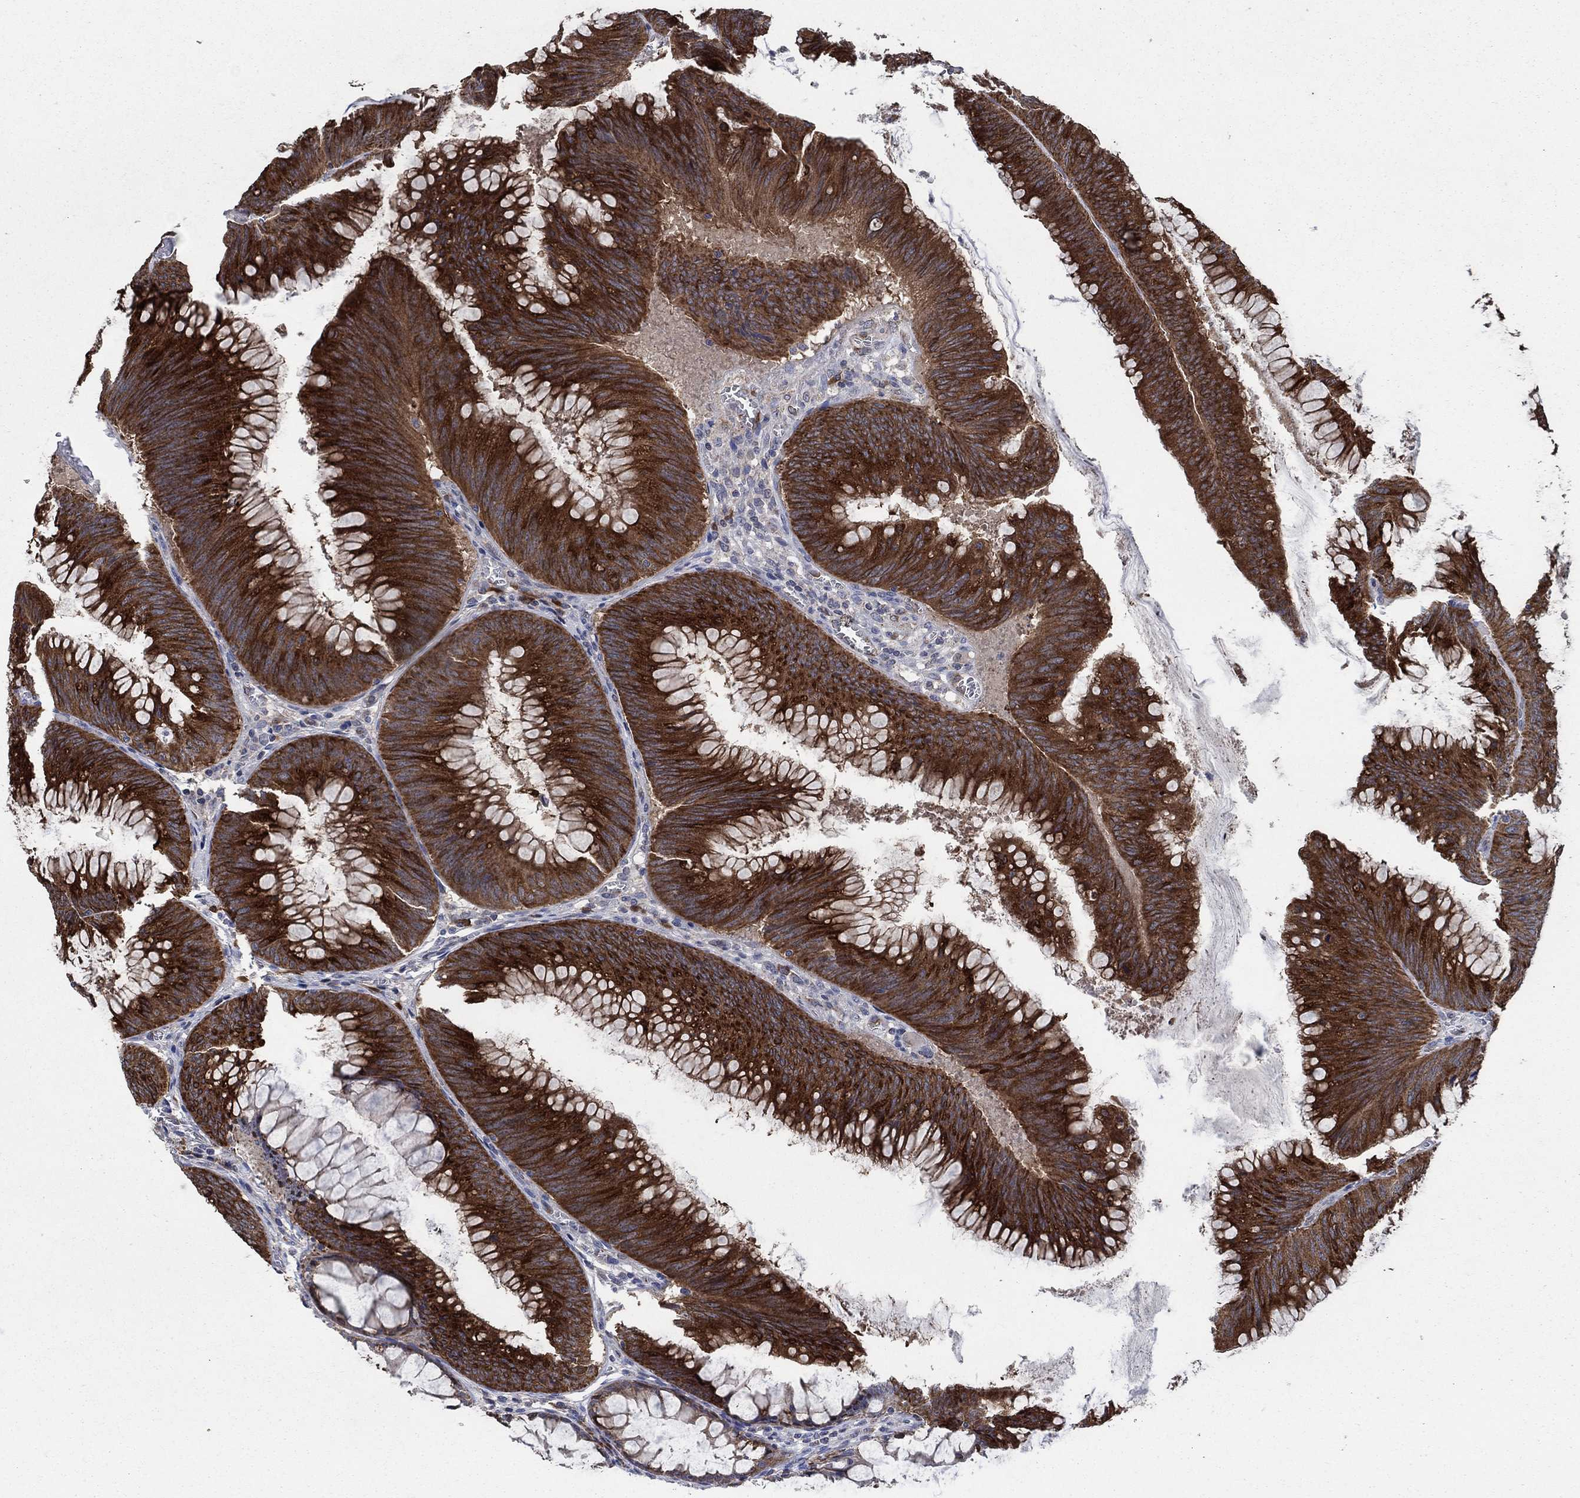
{"staining": {"intensity": "strong", "quantity": ">75%", "location": "cytoplasmic/membranous"}, "tissue": "colorectal cancer", "cell_type": "Tumor cells", "image_type": "cancer", "snomed": [{"axis": "morphology", "description": "Adenocarcinoma, NOS"}, {"axis": "topography", "description": "Rectum"}], "caption": "This is an image of IHC staining of colorectal adenocarcinoma, which shows strong positivity in the cytoplasmic/membranous of tumor cells.", "gene": "HID1", "patient": {"sex": "female", "age": 72}}